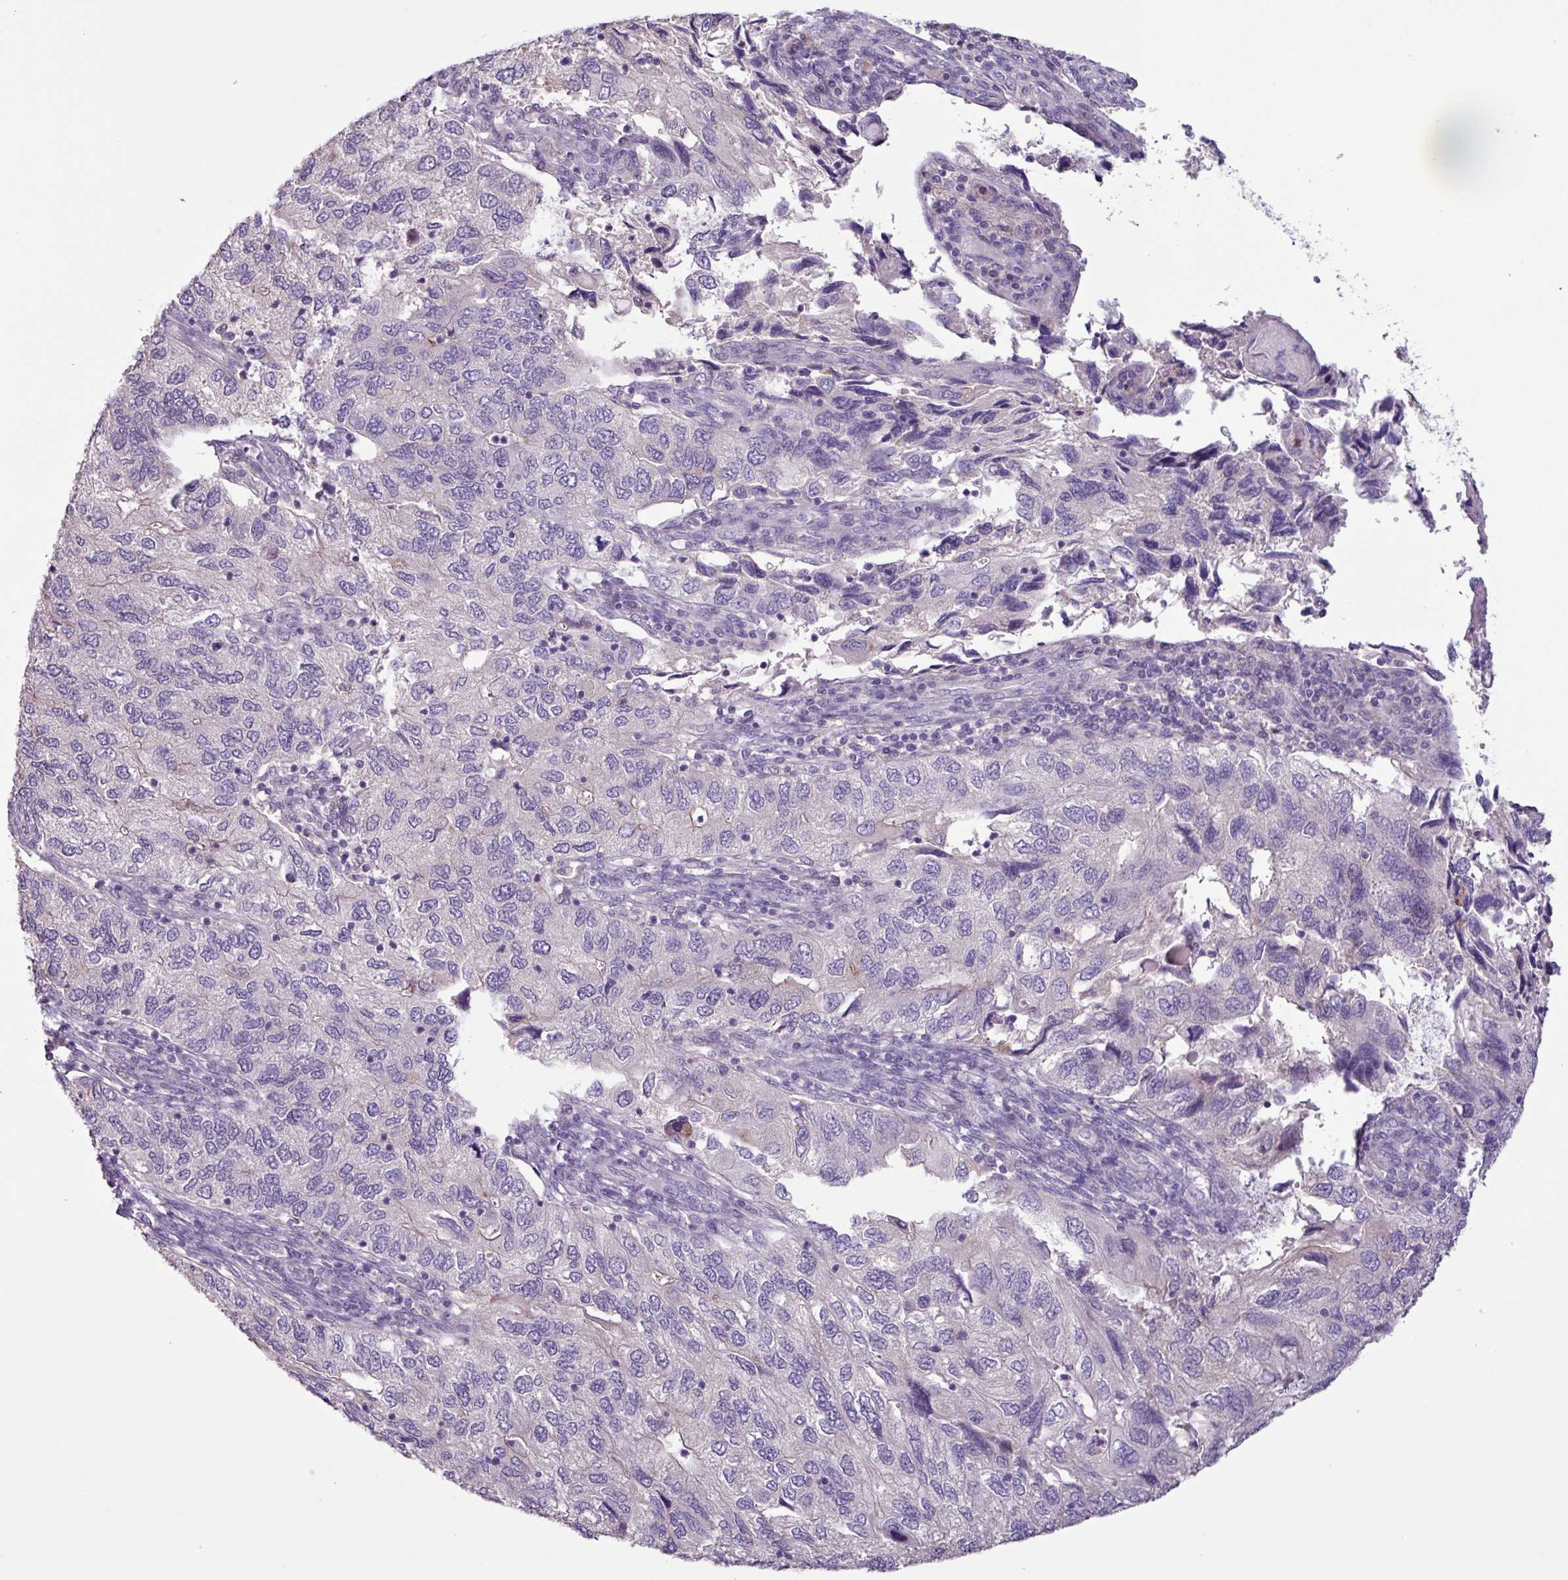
{"staining": {"intensity": "negative", "quantity": "none", "location": "none"}, "tissue": "endometrial cancer", "cell_type": "Tumor cells", "image_type": "cancer", "snomed": [{"axis": "morphology", "description": "Carcinoma, NOS"}, {"axis": "topography", "description": "Uterus"}], "caption": "The photomicrograph shows no staining of tumor cells in endometrial carcinoma.", "gene": "CYSTM1", "patient": {"sex": "female", "age": 76}}